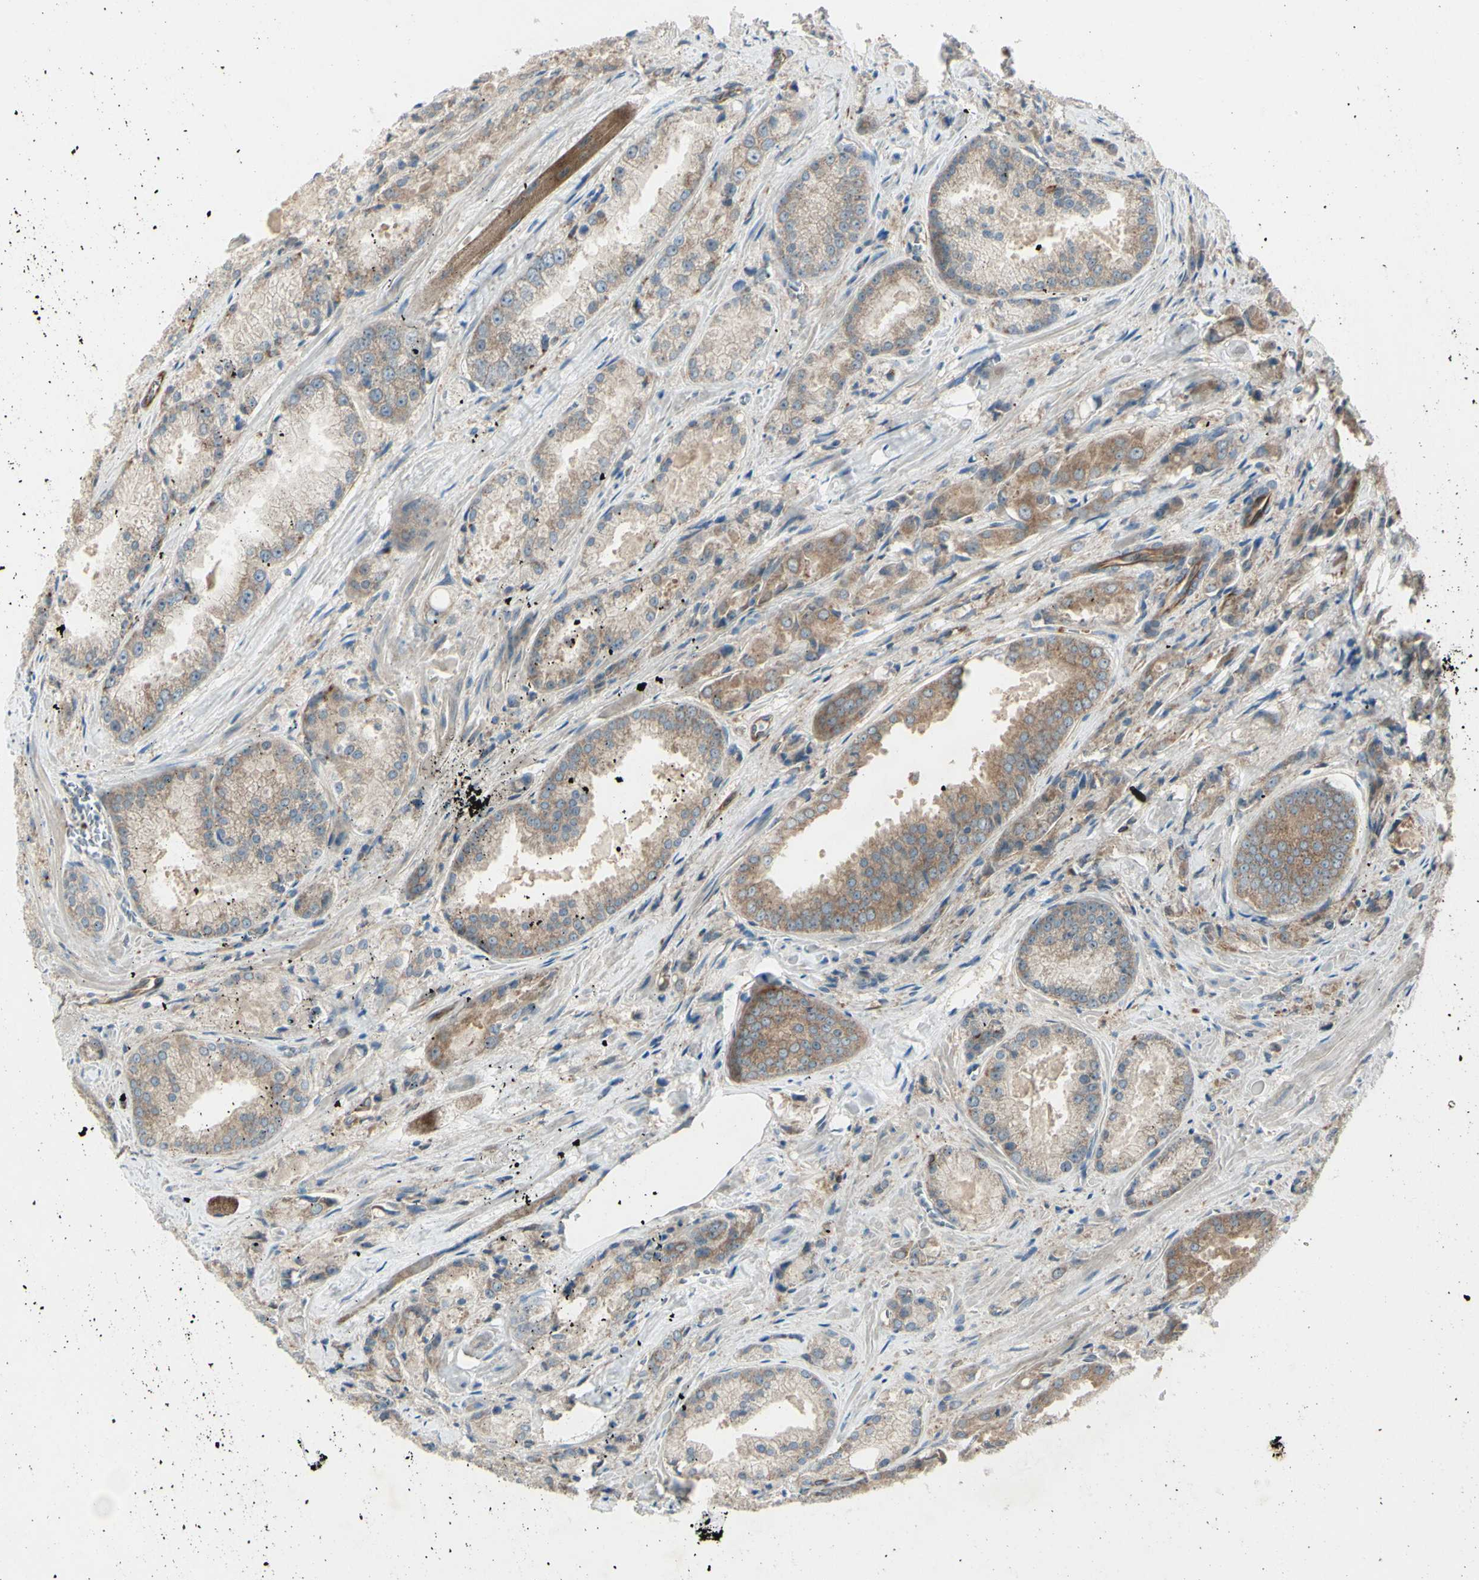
{"staining": {"intensity": "moderate", "quantity": "25%-75%", "location": "cytoplasmic/membranous"}, "tissue": "prostate cancer", "cell_type": "Tumor cells", "image_type": "cancer", "snomed": [{"axis": "morphology", "description": "Adenocarcinoma, Low grade"}, {"axis": "topography", "description": "Prostate"}], "caption": "Prostate cancer (adenocarcinoma (low-grade)) stained with IHC demonstrates moderate cytoplasmic/membranous positivity in about 25%-75% of tumor cells.", "gene": "IGSF9B", "patient": {"sex": "male", "age": 64}}